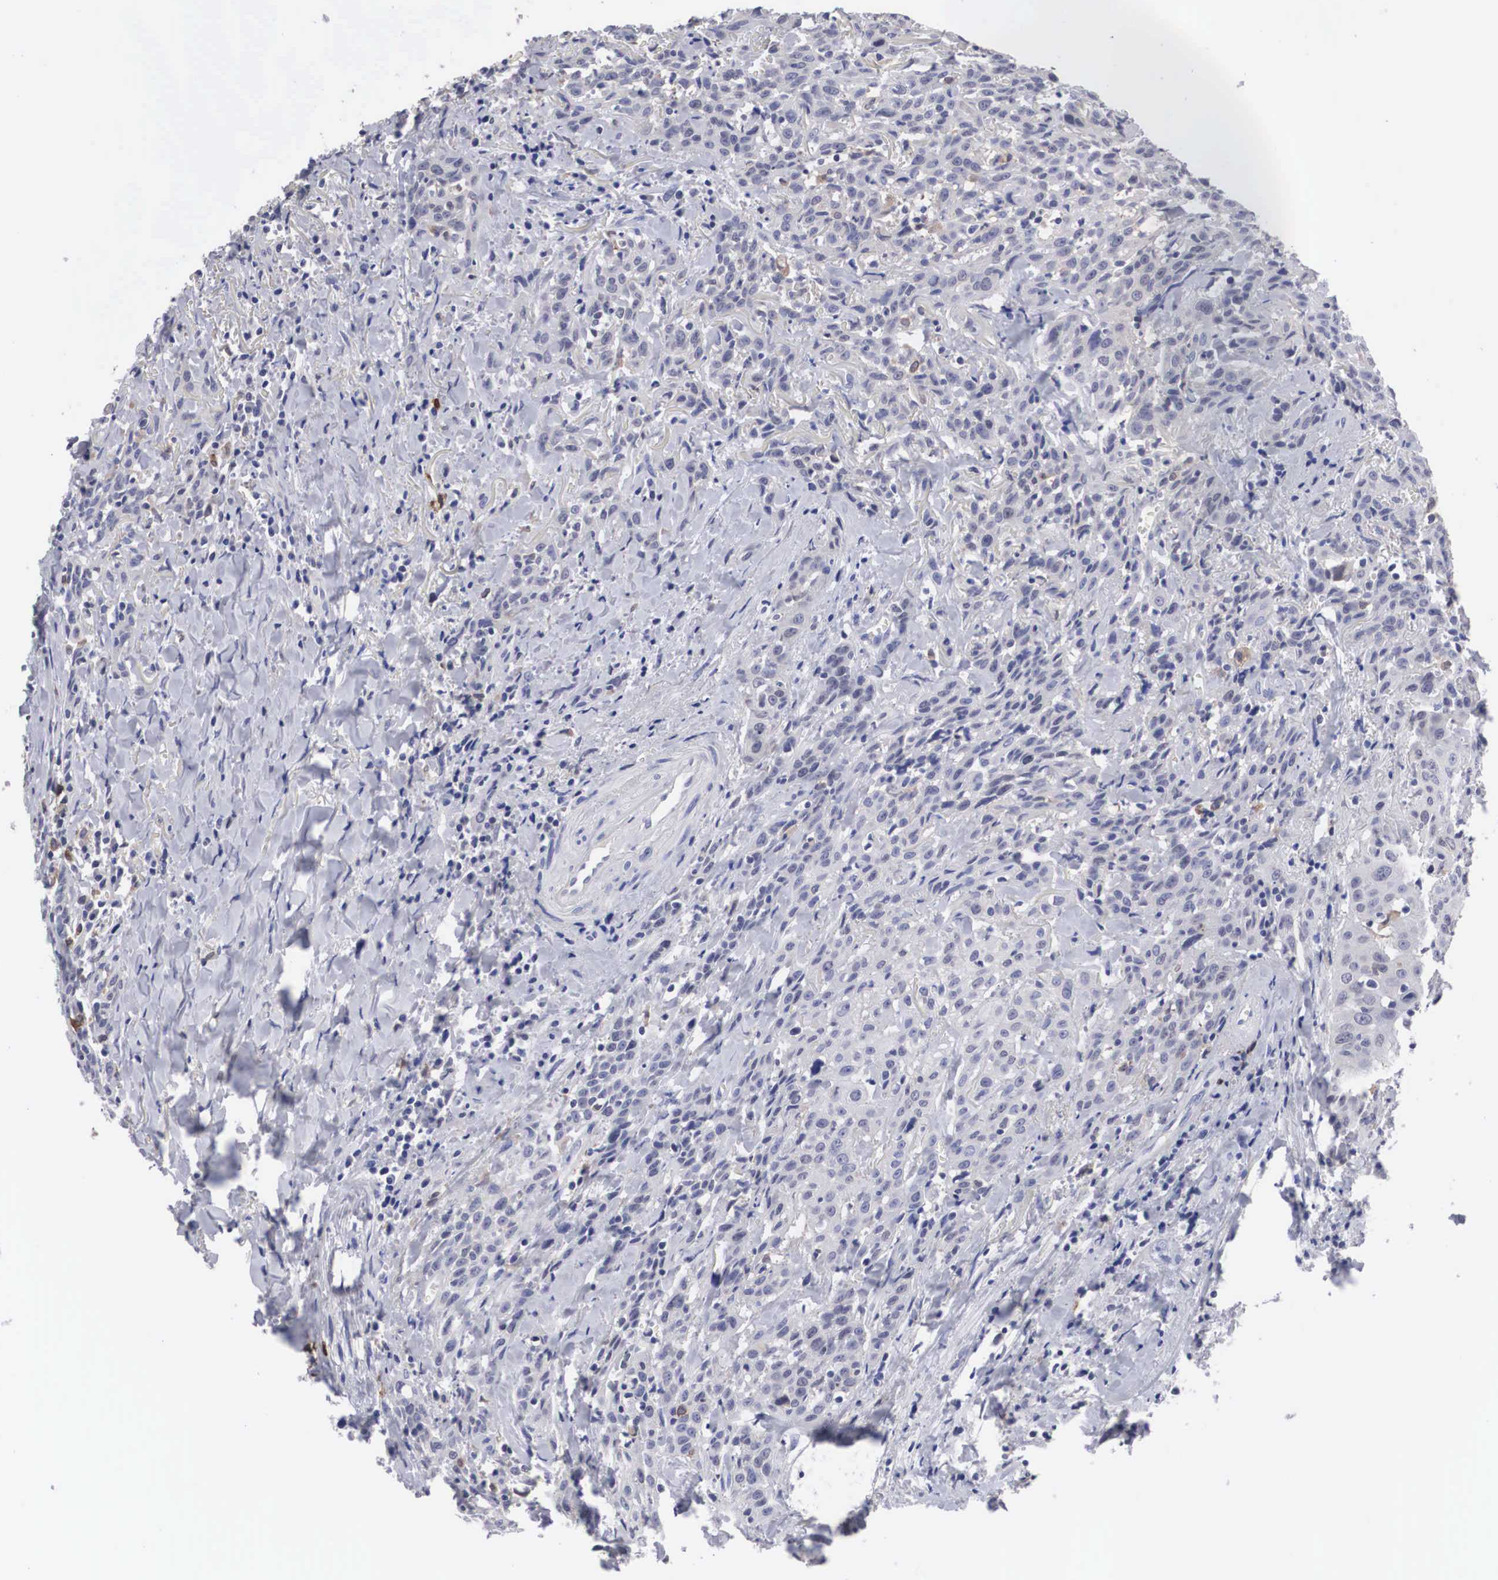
{"staining": {"intensity": "negative", "quantity": "none", "location": "none"}, "tissue": "head and neck cancer", "cell_type": "Tumor cells", "image_type": "cancer", "snomed": [{"axis": "morphology", "description": "Squamous cell carcinoma, NOS"}, {"axis": "topography", "description": "Oral tissue"}, {"axis": "topography", "description": "Head-Neck"}], "caption": "Tumor cells show no significant protein staining in squamous cell carcinoma (head and neck).", "gene": "HMOX1", "patient": {"sex": "female", "age": 82}}